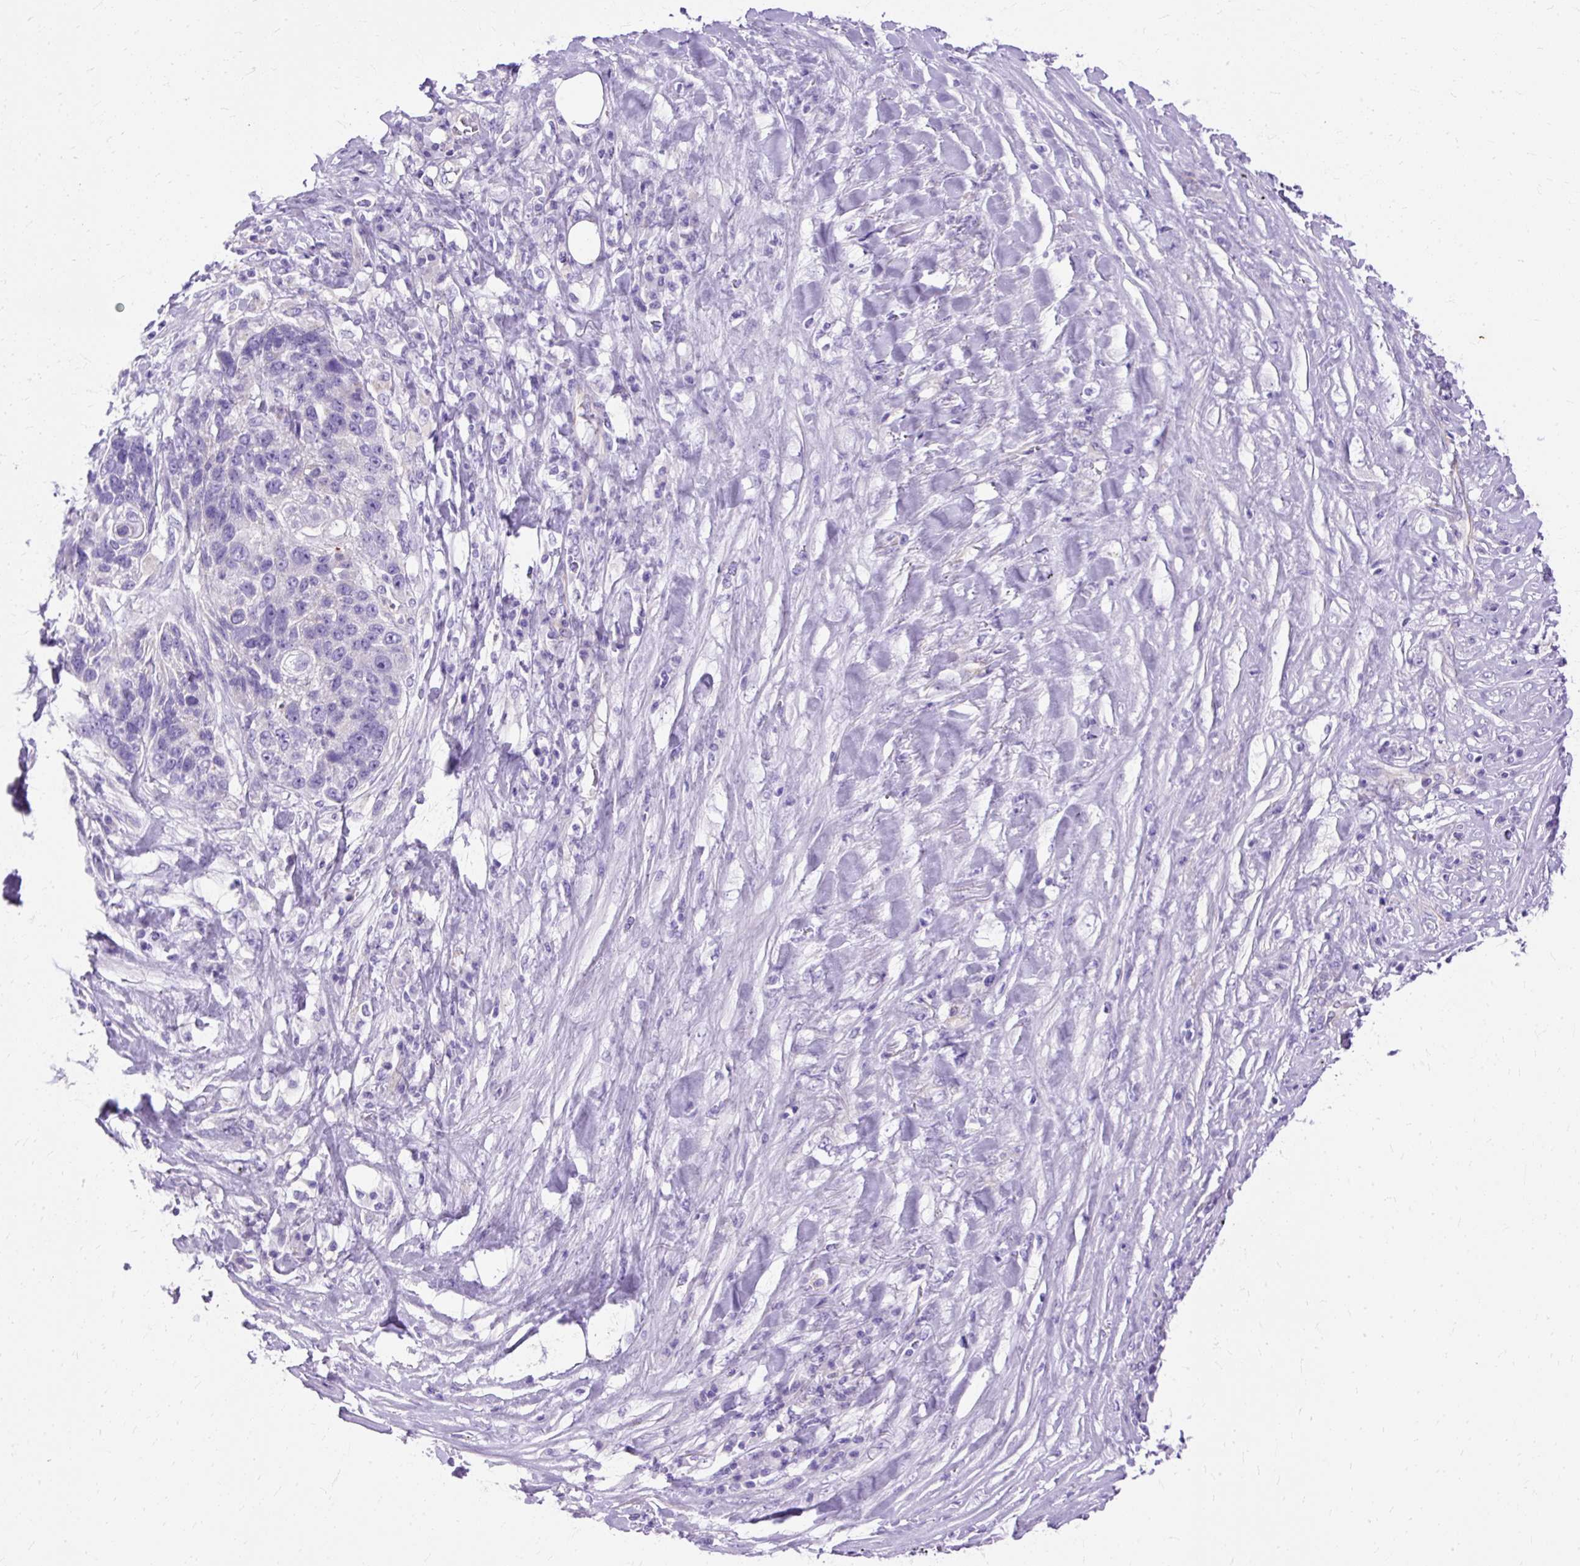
{"staining": {"intensity": "negative", "quantity": "none", "location": "none"}, "tissue": "lung cancer", "cell_type": "Tumor cells", "image_type": "cancer", "snomed": [{"axis": "morphology", "description": "Squamous cell carcinoma, NOS"}, {"axis": "topography", "description": "Lung"}], "caption": "A high-resolution image shows IHC staining of lung squamous cell carcinoma, which exhibits no significant staining in tumor cells.", "gene": "MYO6", "patient": {"sex": "male", "age": 66}}